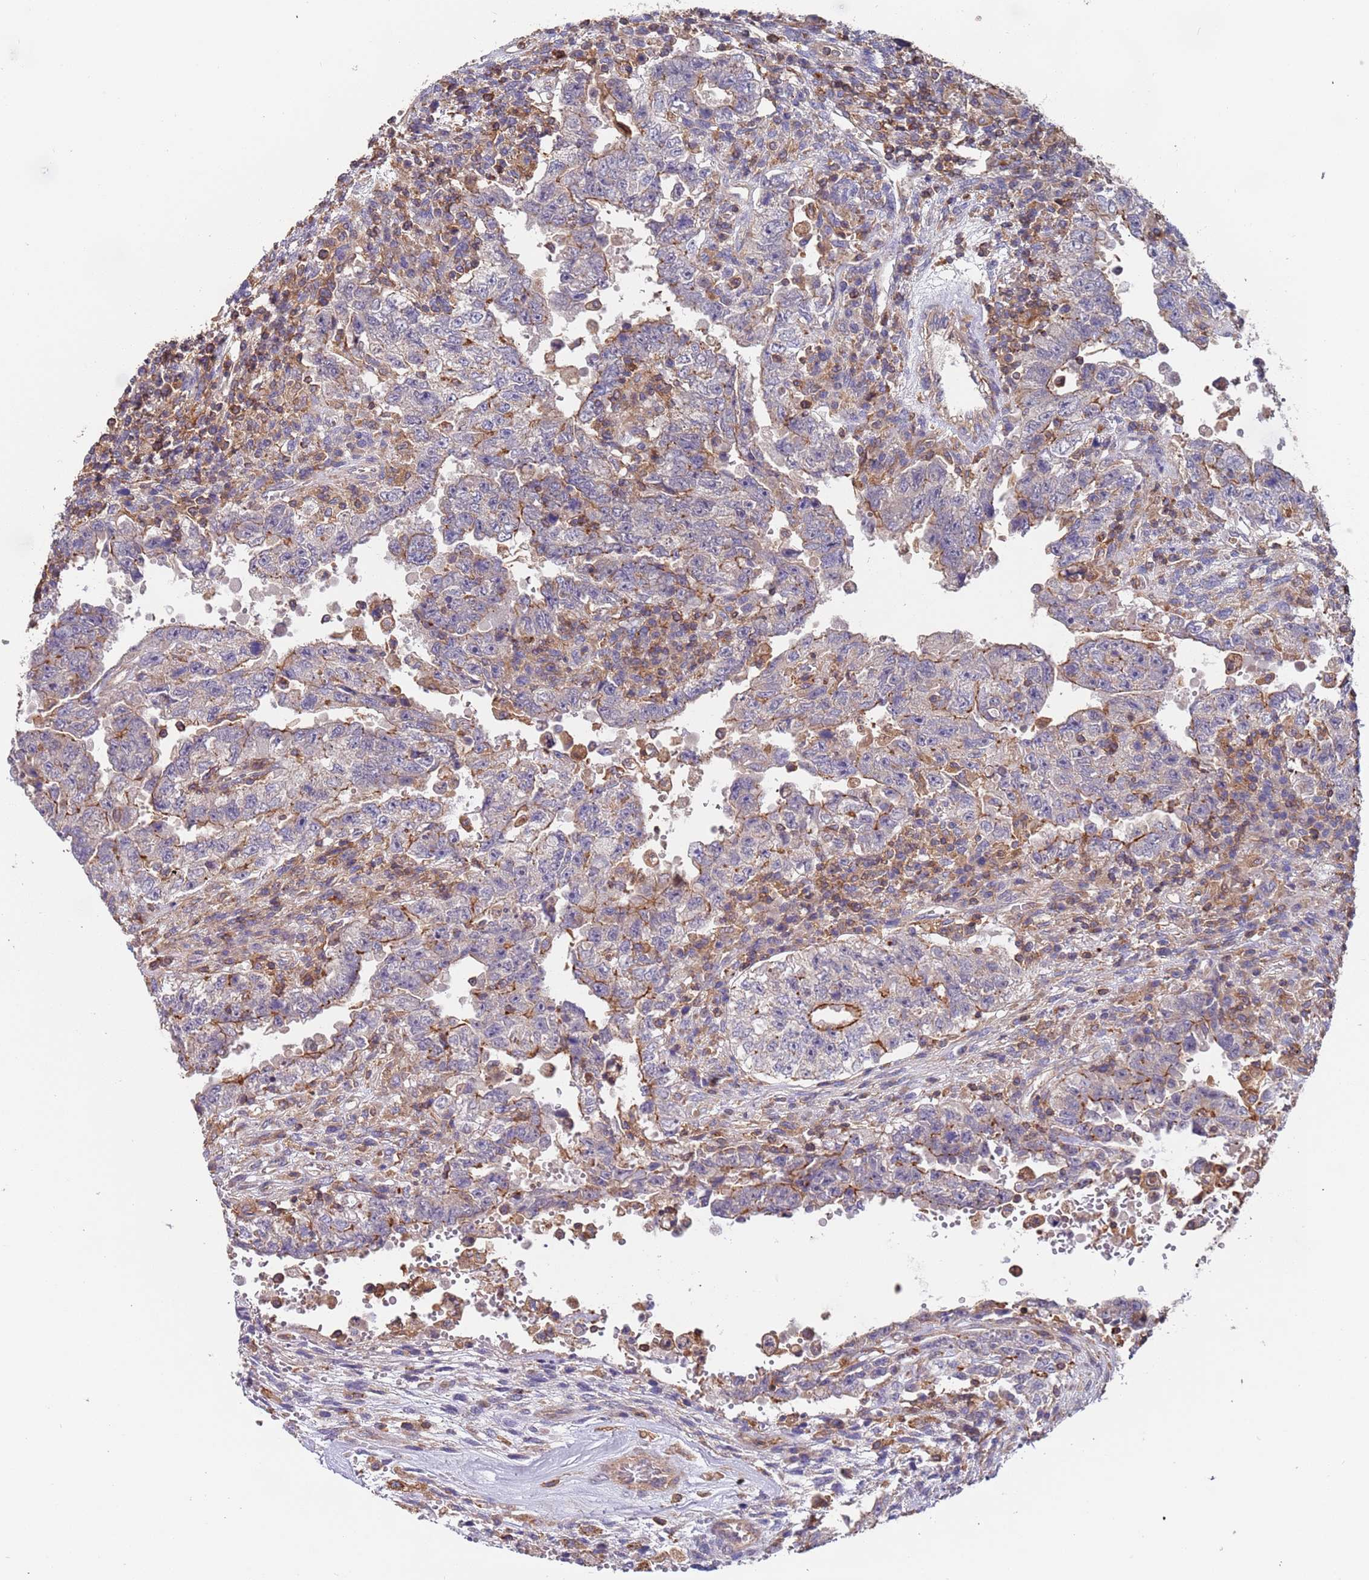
{"staining": {"intensity": "moderate", "quantity": "<25%", "location": "cytoplasmic/membranous"}, "tissue": "testis cancer", "cell_type": "Tumor cells", "image_type": "cancer", "snomed": [{"axis": "morphology", "description": "Carcinoma, Embryonal, NOS"}, {"axis": "topography", "description": "Testis"}], "caption": "Protein analysis of testis cancer (embryonal carcinoma) tissue exhibits moderate cytoplasmic/membranous staining in about <25% of tumor cells. Using DAB (3,3'-diaminobenzidine) (brown) and hematoxylin (blue) stains, captured at high magnification using brightfield microscopy.", "gene": "SYT4", "patient": {"sex": "male", "age": 26}}